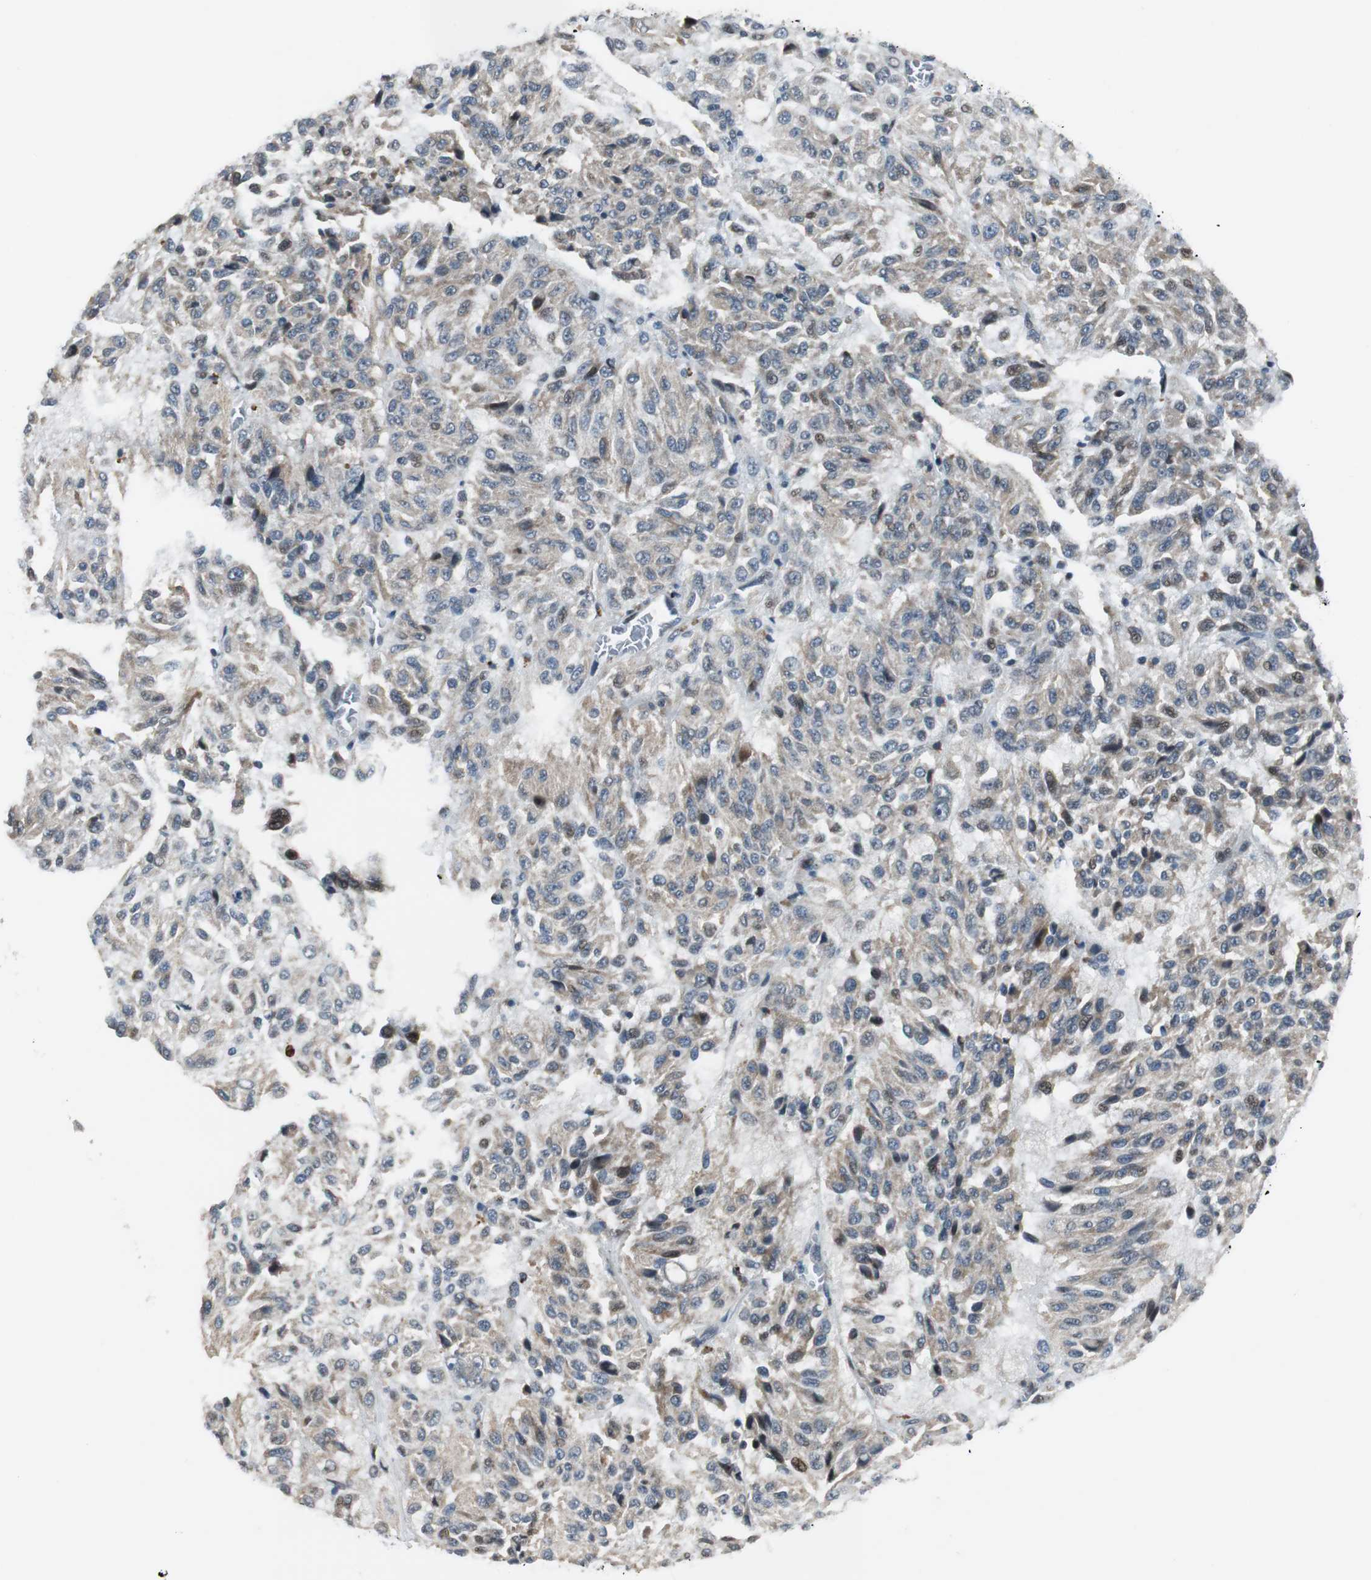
{"staining": {"intensity": "weak", "quantity": ">75%", "location": "cytoplasmic/membranous"}, "tissue": "melanoma", "cell_type": "Tumor cells", "image_type": "cancer", "snomed": [{"axis": "morphology", "description": "Malignant melanoma, Metastatic site"}, {"axis": "topography", "description": "Lung"}], "caption": "Protein expression analysis of human malignant melanoma (metastatic site) reveals weak cytoplasmic/membranous expression in approximately >75% of tumor cells.", "gene": "AJUBA", "patient": {"sex": "male", "age": 64}}